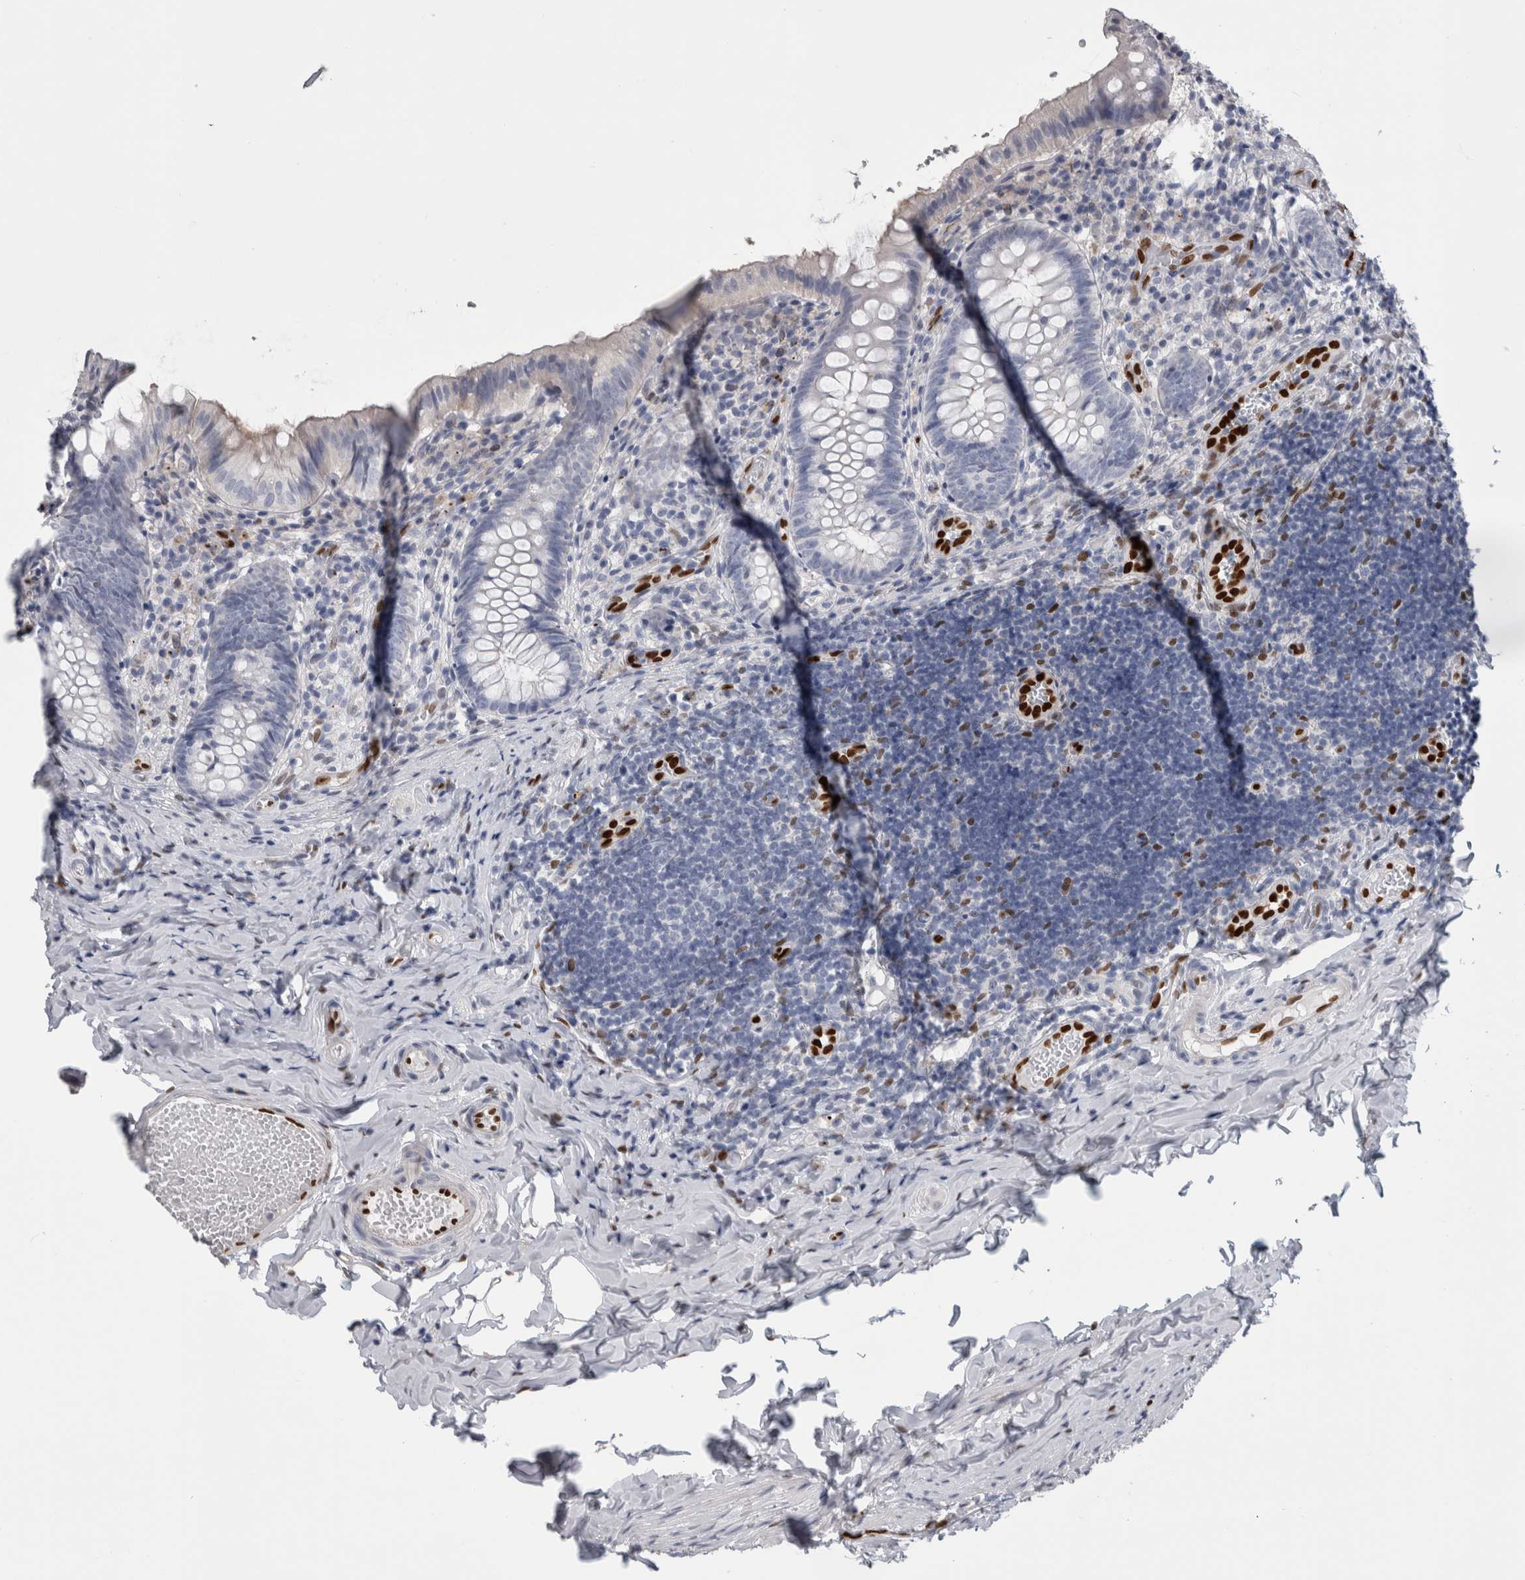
{"staining": {"intensity": "weak", "quantity": "<25%", "location": "cytoplasmic/membranous"}, "tissue": "appendix", "cell_type": "Glandular cells", "image_type": "normal", "snomed": [{"axis": "morphology", "description": "Normal tissue, NOS"}, {"axis": "topography", "description": "Appendix"}], "caption": "This is an immunohistochemistry micrograph of normal appendix. There is no staining in glandular cells.", "gene": "IL33", "patient": {"sex": "male", "age": 8}}